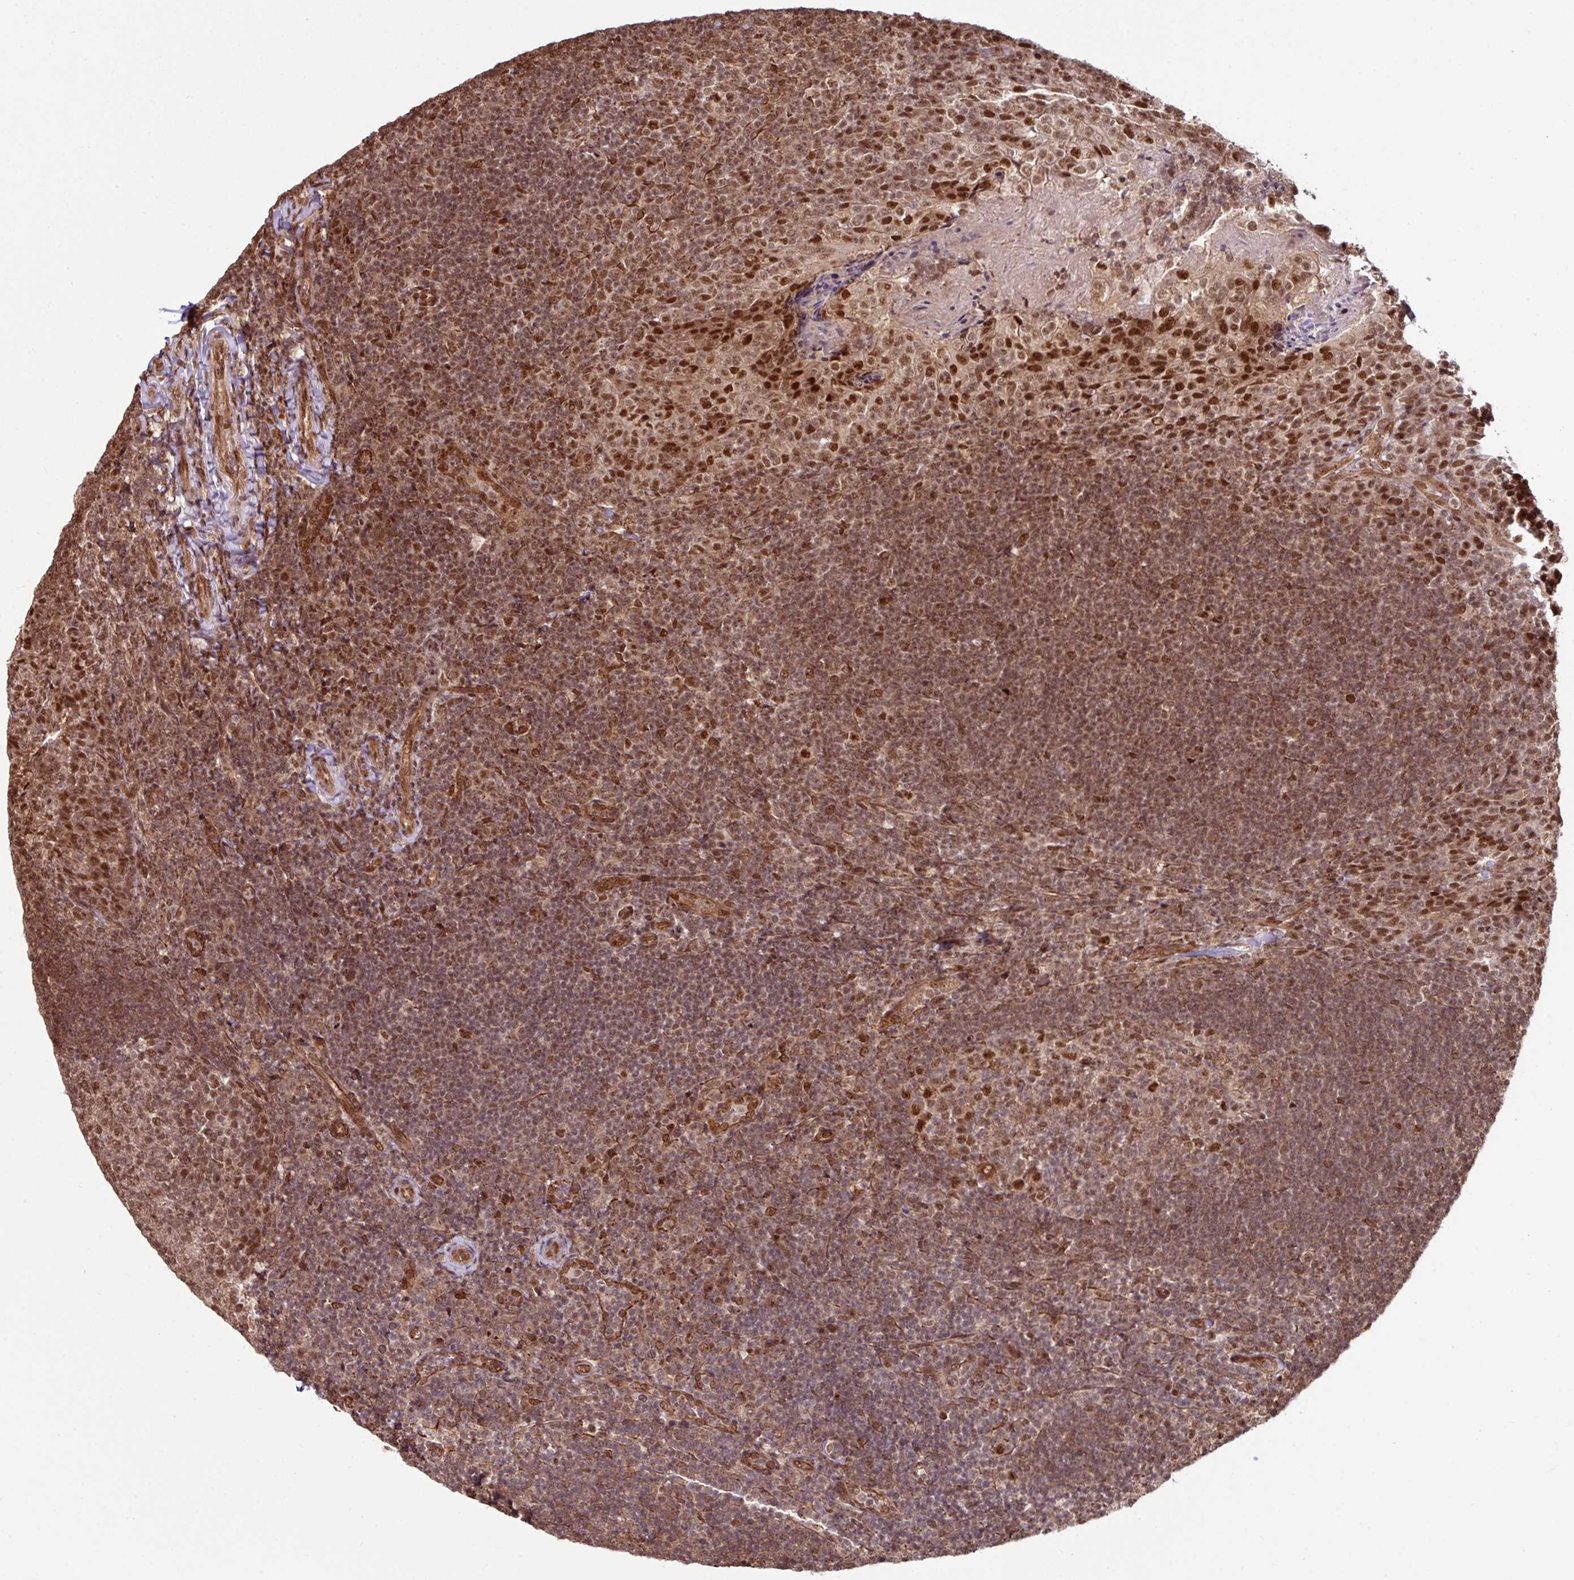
{"staining": {"intensity": "strong", "quantity": ">75%", "location": "nuclear"}, "tissue": "tonsil", "cell_type": "Germinal center cells", "image_type": "normal", "snomed": [{"axis": "morphology", "description": "Normal tissue, NOS"}, {"axis": "topography", "description": "Tonsil"}], "caption": "High-power microscopy captured an immunohistochemistry (IHC) image of benign tonsil, revealing strong nuclear positivity in about >75% of germinal center cells. (Stains: DAB in brown, nuclei in blue, Microscopy: brightfield microscopy at high magnification).", "gene": "MORF4L2", "patient": {"sex": "female", "age": 10}}